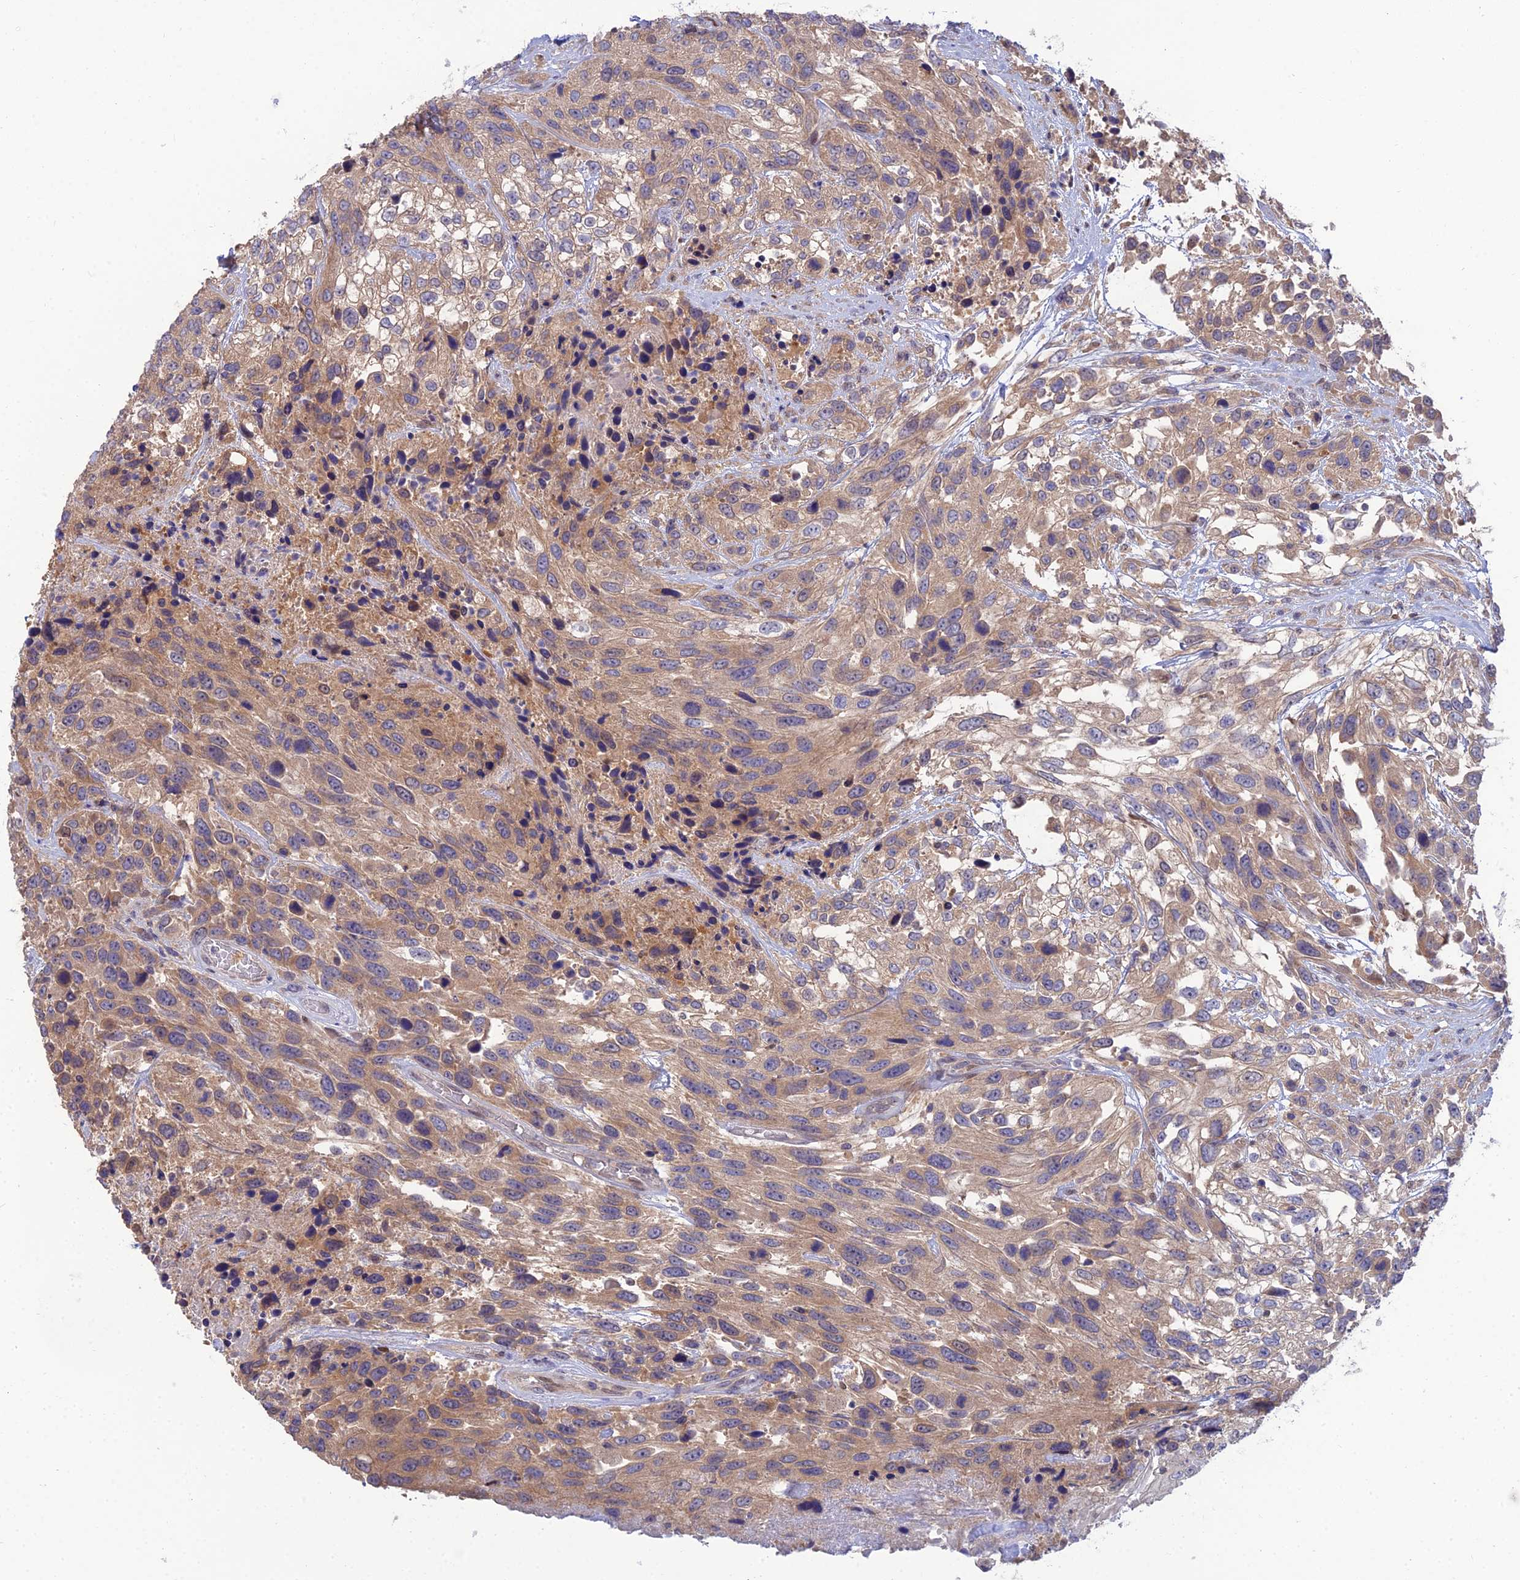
{"staining": {"intensity": "moderate", "quantity": "25%-75%", "location": "cytoplasmic/membranous"}, "tissue": "urothelial cancer", "cell_type": "Tumor cells", "image_type": "cancer", "snomed": [{"axis": "morphology", "description": "Urothelial carcinoma, High grade"}, {"axis": "topography", "description": "Urinary bladder"}], "caption": "DAB immunohistochemical staining of human urothelial cancer exhibits moderate cytoplasmic/membranous protein expression in approximately 25%-75% of tumor cells.", "gene": "DNPEP", "patient": {"sex": "female", "age": 70}}